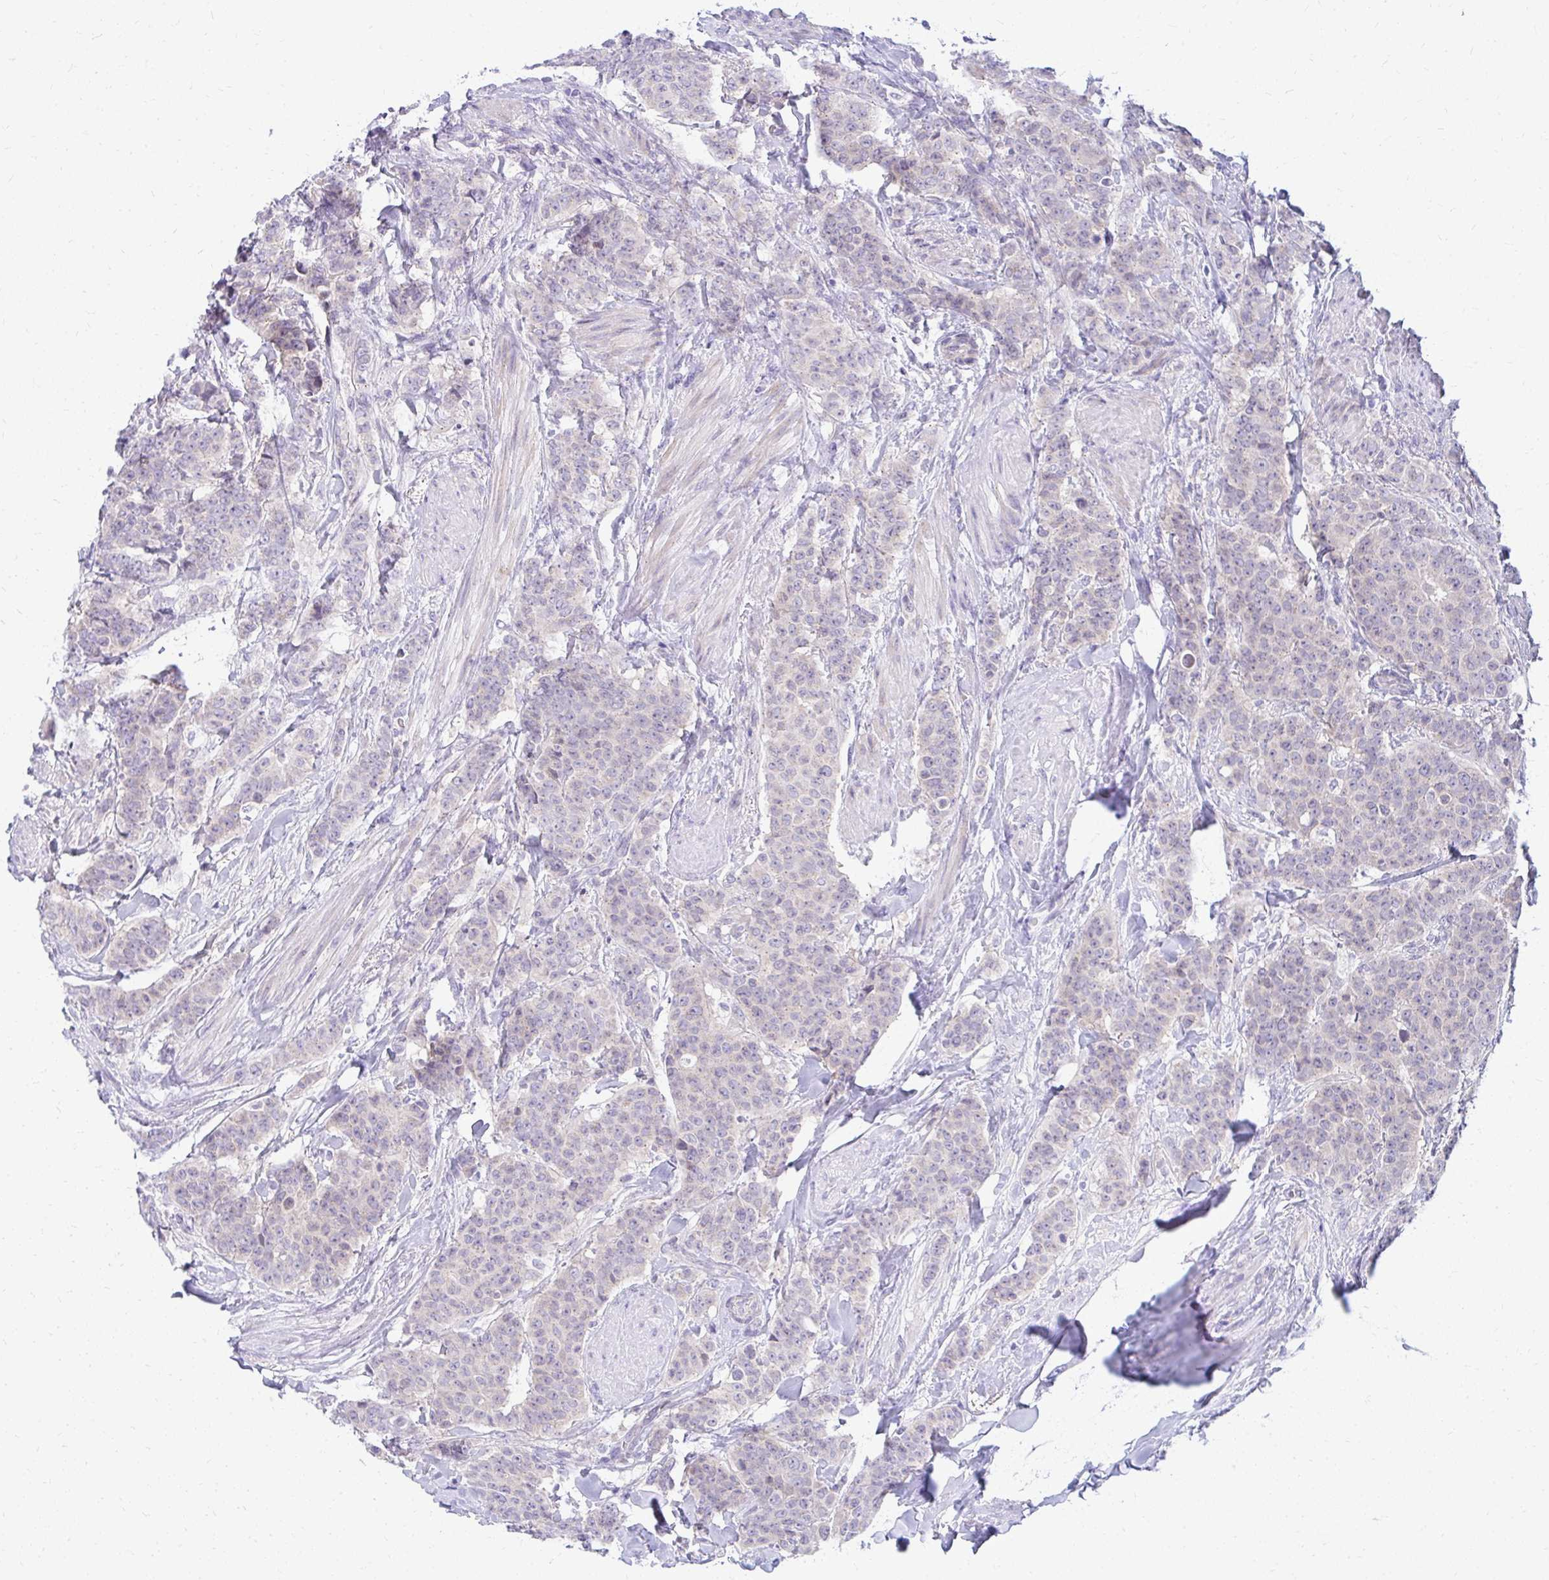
{"staining": {"intensity": "weak", "quantity": "<25%", "location": "cytoplasmic/membranous"}, "tissue": "breast cancer", "cell_type": "Tumor cells", "image_type": "cancer", "snomed": [{"axis": "morphology", "description": "Duct carcinoma"}, {"axis": "topography", "description": "Breast"}], "caption": "The photomicrograph reveals no staining of tumor cells in breast cancer.", "gene": "RADIL", "patient": {"sex": "female", "age": 40}}